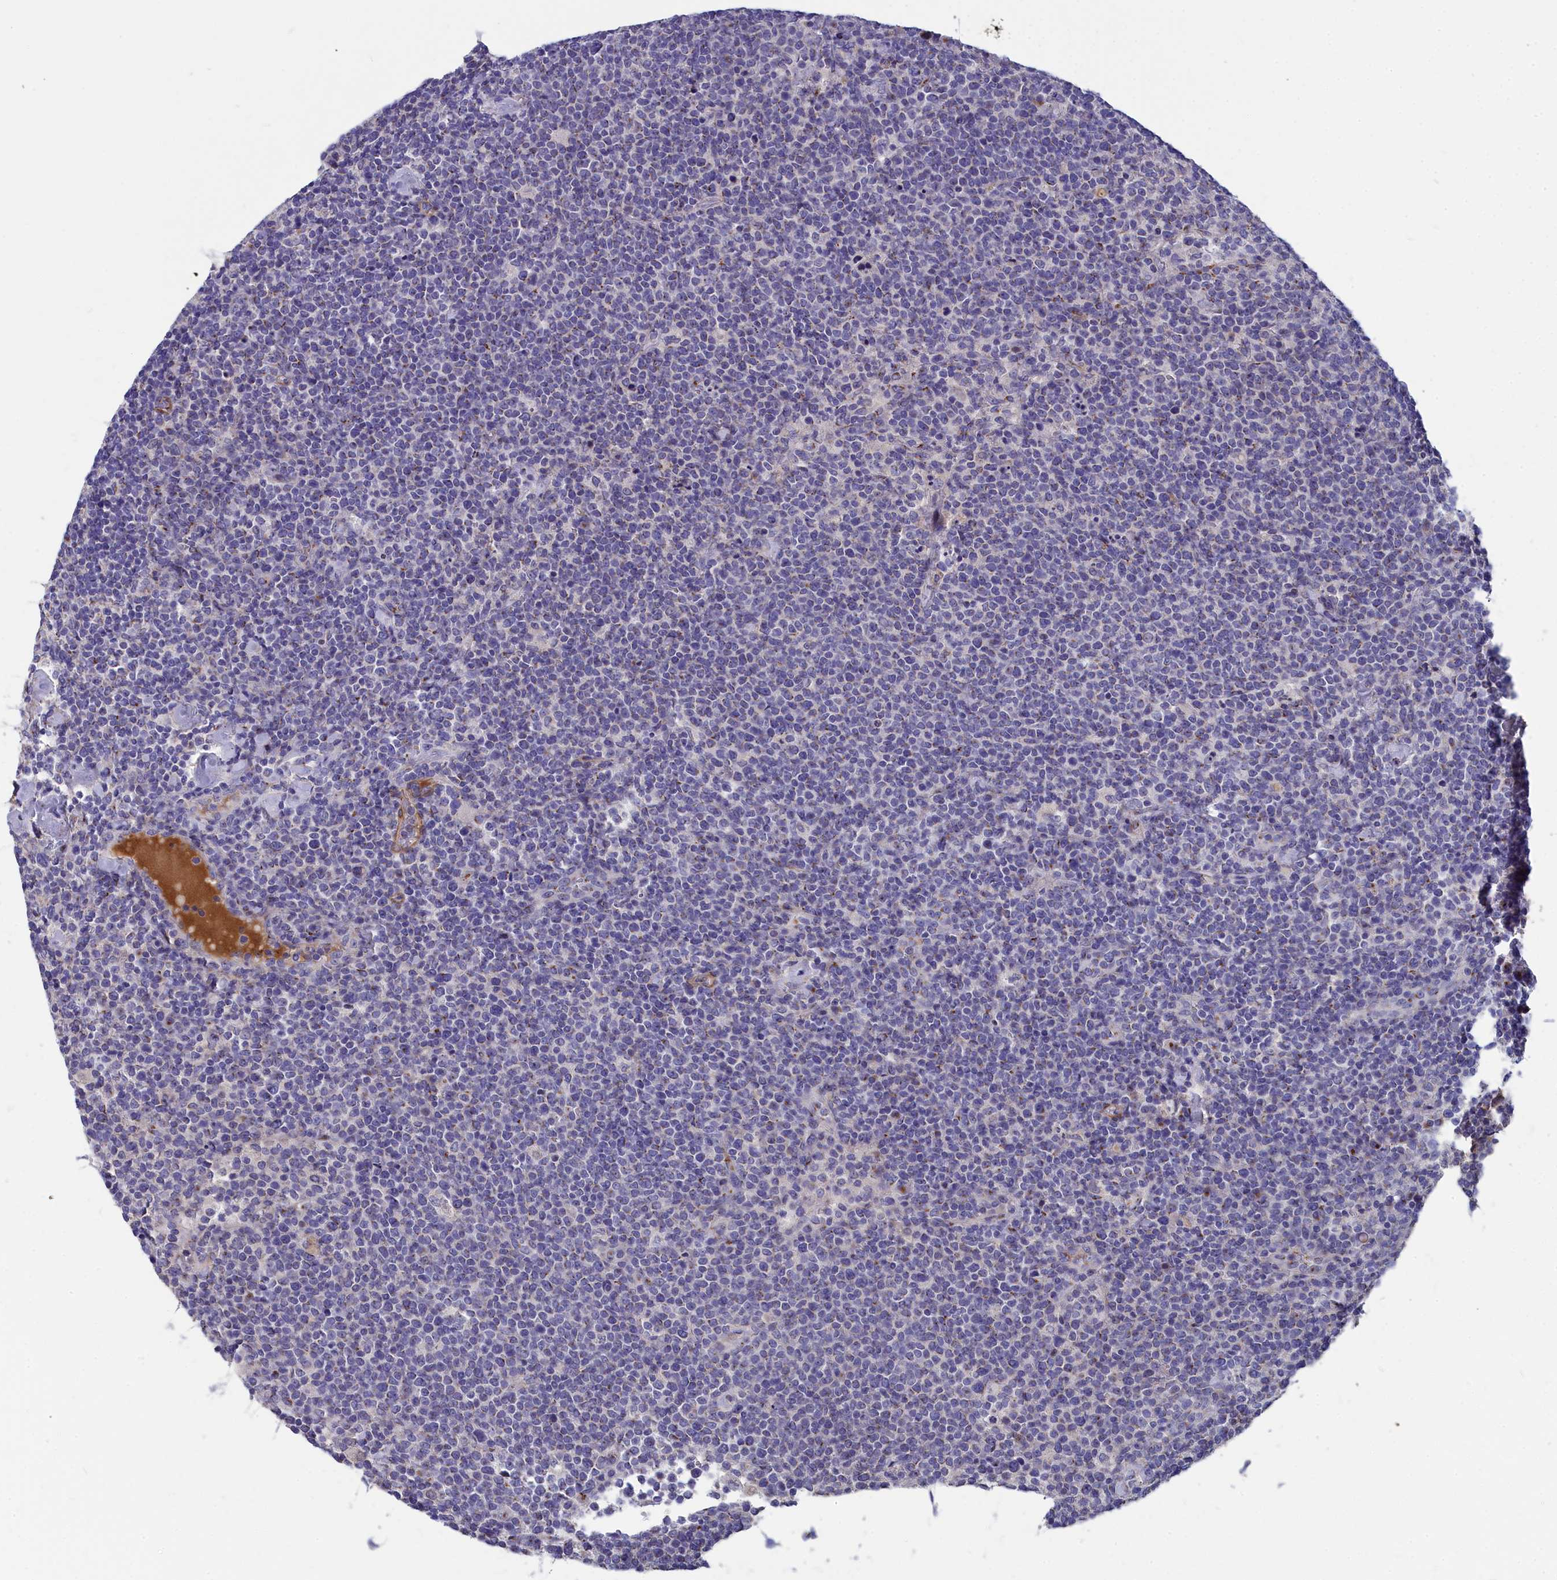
{"staining": {"intensity": "negative", "quantity": "none", "location": "none"}, "tissue": "lymphoma", "cell_type": "Tumor cells", "image_type": "cancer", "snomed": [{"axis": "morphology", "description": "Malignant lymphoma, non-Hodgkin's type, High grade"}, {"axis": "topography", "description": "Lymph node"}], "caption": "Tumor cells show no significant staining in high-grade malignant lymphoma, non-Hodgkin's type.", "gene": "TUBGCP4", "patient": {"sex": "male", "age": 61}}